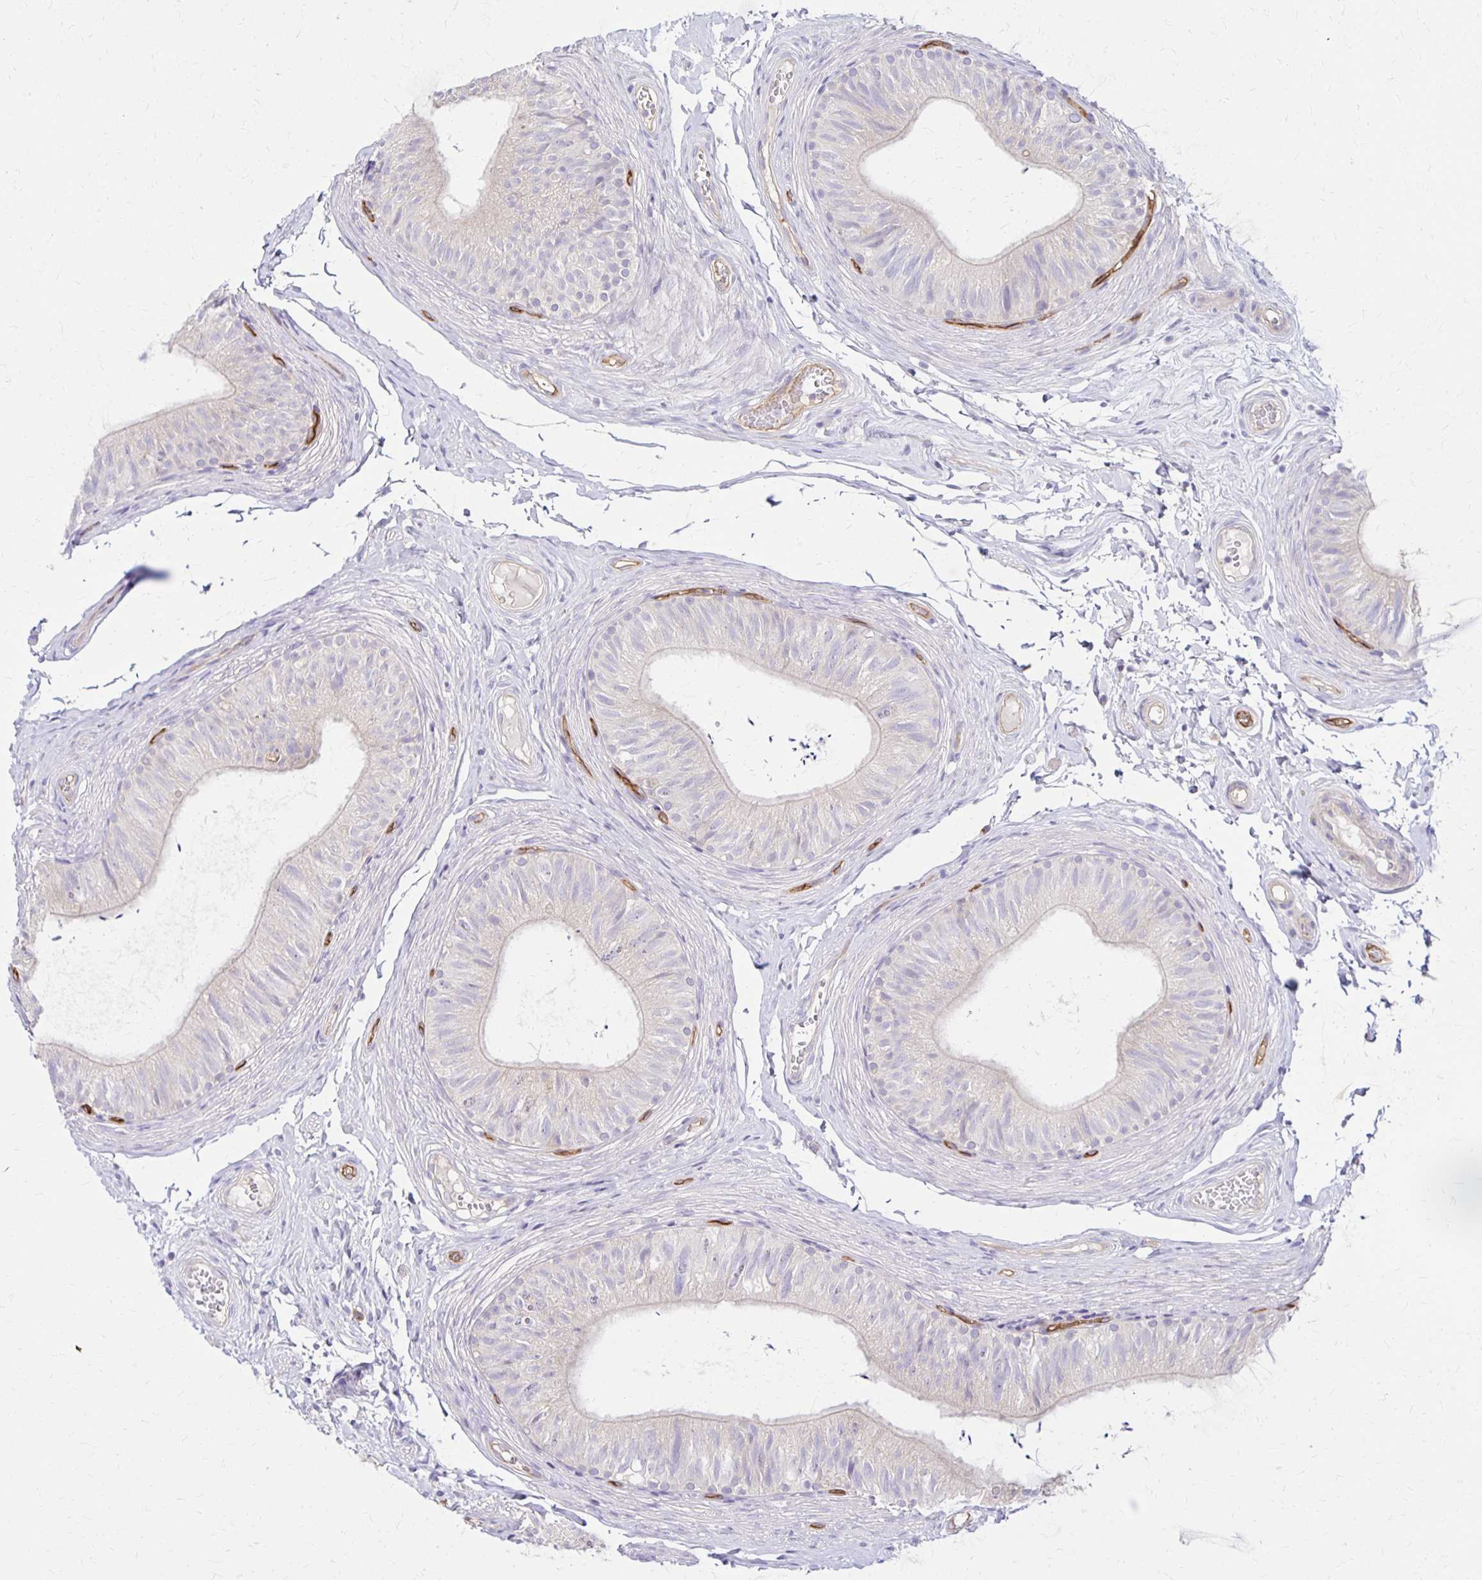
{"staining": {"intensity": "negative", "quantity": "none", "location": "none"}, "tissue": "epididymis", "cell_type": "Glandular cells", "image_type": "normal", "snomed": [{"axis": "morphology", "description": "Normal tissue, NOS"}, {"axis": "topography", "description": "Epididymis, spermatic cord, NOS"}, {"axis": "topography", "description": "Epididymis"}, {"axis": "topography", "description": "Peripheral nerve tissue"}], "caption": "This micrograph is of benign epididymis stained with IHC to label a protein in brown with the nuclei are counter-stained blue. There is no positivity in glandular cells. (Stains: DAB (3,3'-diaminobenzidine) IHC with hematoxylin counter stain, Microscopy: brightfield microscopy at high magnification).", "gene": "TTYH1", "patient": {"sex": "male", "age": 29}}